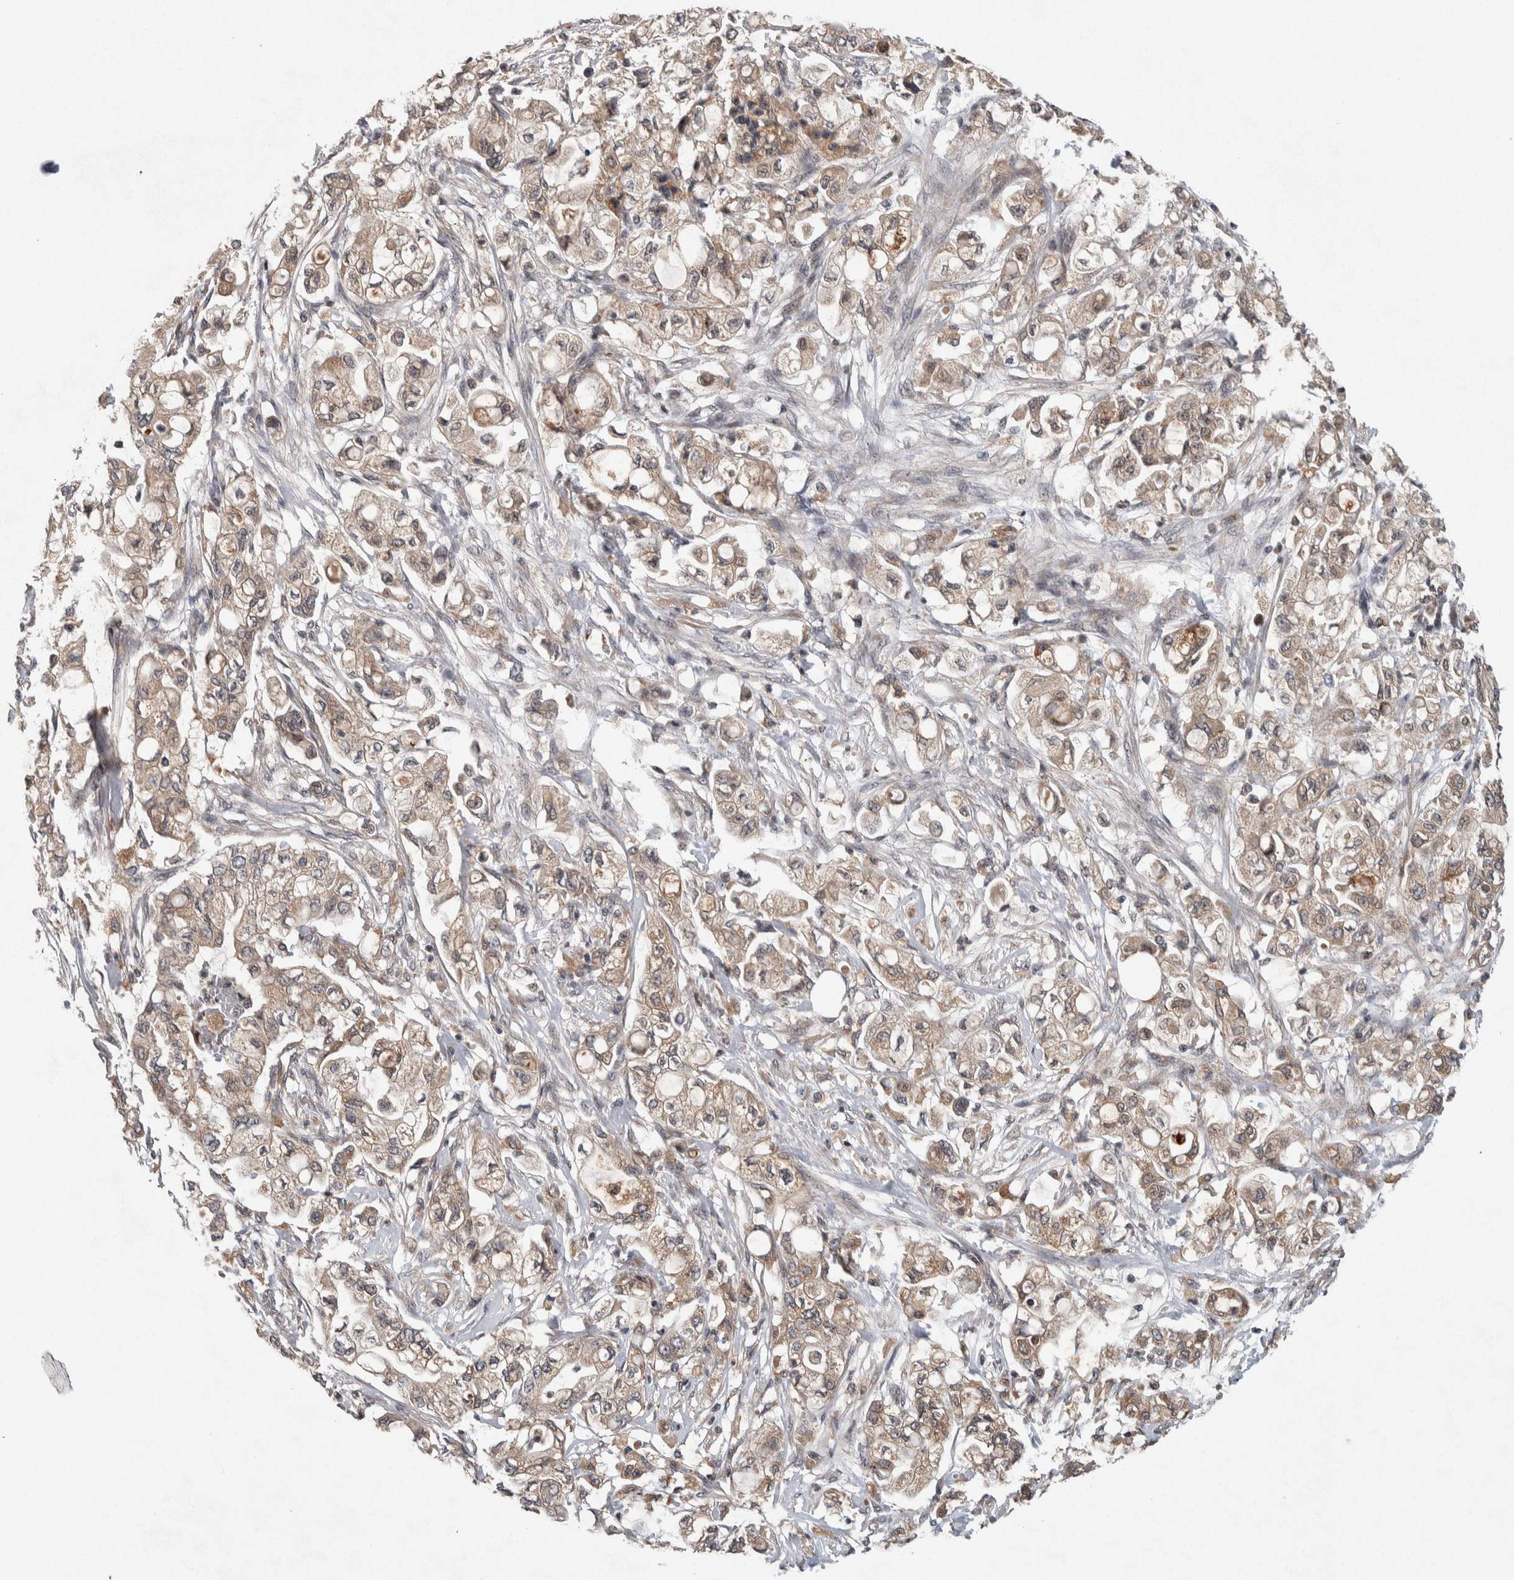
{"staining": {"intensity": "weak", "quantity": ">75%", "location": "cytoplasmic/membranous"}, "tissue": "pancreatic cancer", "cell_type": "Tumor cells", "image_type": "cancer", "snomed": [{"axis": "morphology", "description": "Adenocarcinoma, NOS"}, {"axis": "topography", "description": "Pancreas"}], "caption": "About >75% of tumor cells in human adenocarcinoma (pancreatic) exhibit weak cytoplasmic/membranous protein positivity as visualized by brown immunohistochemical staining.", "gene": "KCNK1", "patient": {"sex": "male", "age": 79}}